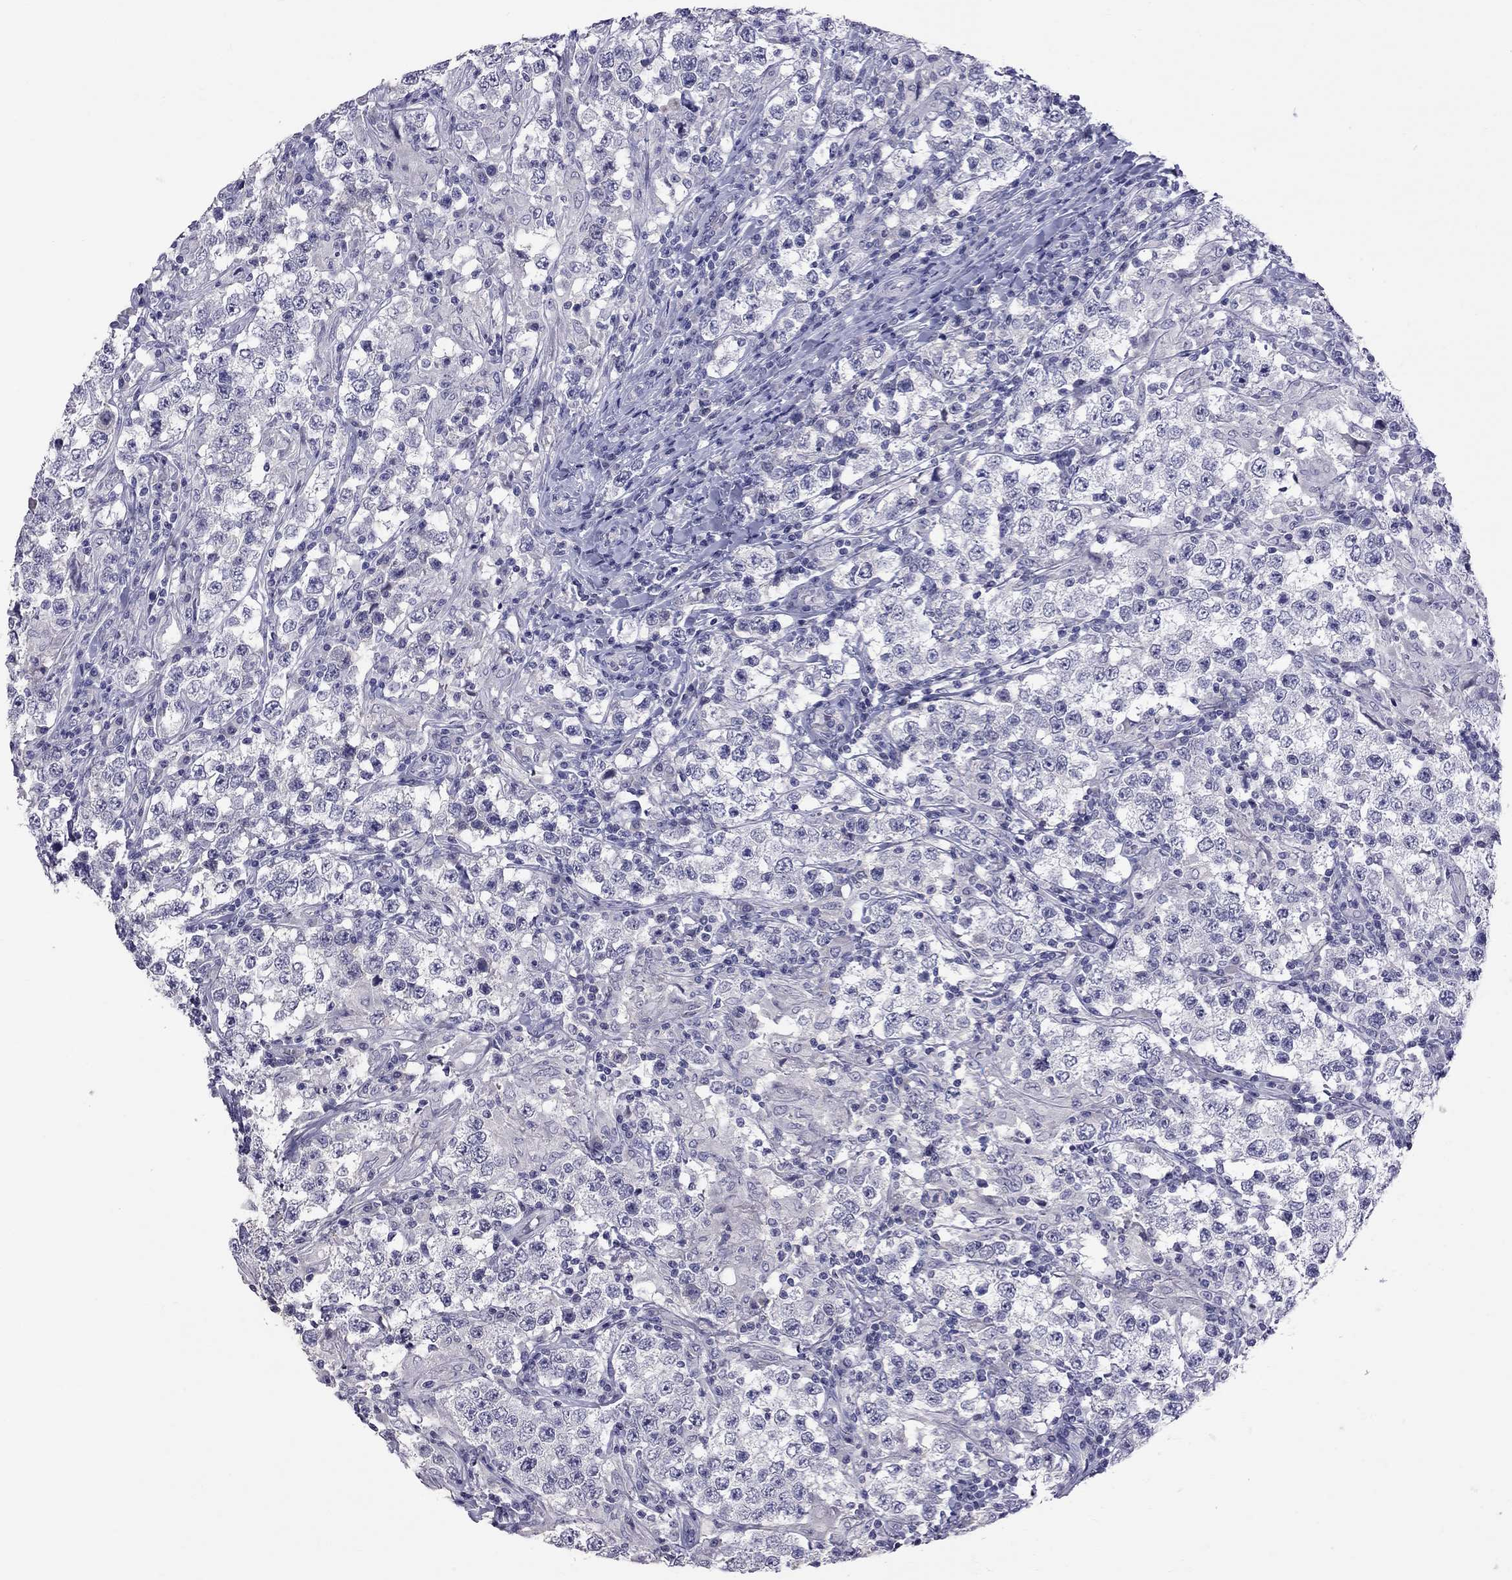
{"staining": {"intensity": "negative", "quantity": "none", "location": "none"}, "tissue": "testis cancer", "cell_type": "Tumor cells", "image_type": "cancer", "snomed": [{"axis": "morphology", "description": "Seminoma, NOS"}, {"axis": "morphology", "description": "Carcinoma, Embryonal, NOS"}, {"axis": "topography", "description": "Testis"}], "caption": "A micrograph of testis embryonal carcinoma stained for a protein displays no brown staining in tumor cells.", "gene": "CFAP91", "patient": {"sex": "male", "age": 41}}